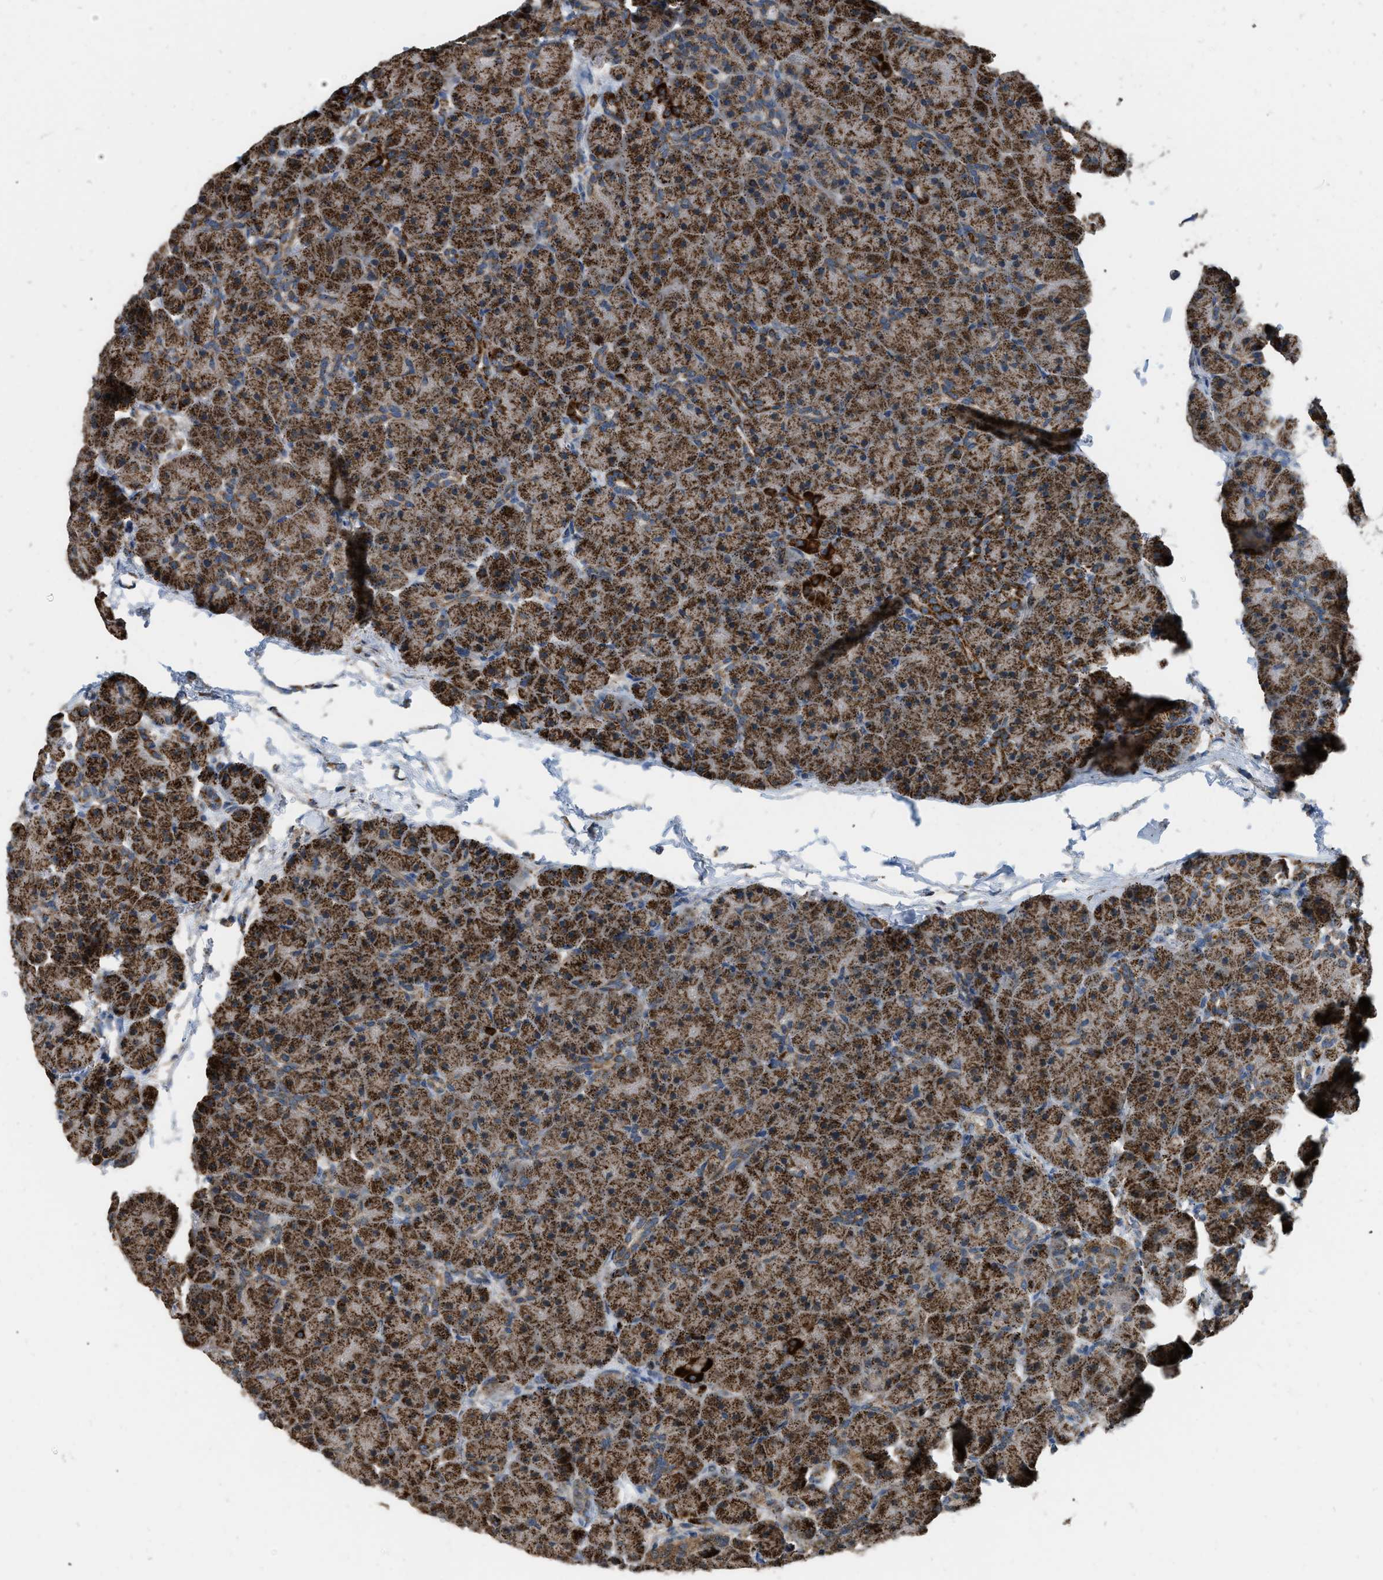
{"staining": {"intensity": "strong", "quantity": ">75%", "location": "cytoplasmic/membranous"}, "tissue": "pancreas", "cell_type": "Exocrine glandular cells", "image_type": "normal", "snomed": [{"axis": "morphology", "description": "Normal tissue, NOS"}, {"axis": "topography", "description": "Pancreas"}], "caption": "Pancreas stained with DAB immunohistochemistry reveals high levels of strong cytoplasmic/membranous positivity in approximately >75% of exocrine glandular cells. (Brightfield microscopy of DAB IHC at high magnification).", "gene": "ETFB", "patient": {"sex": "male", "age": 66}}